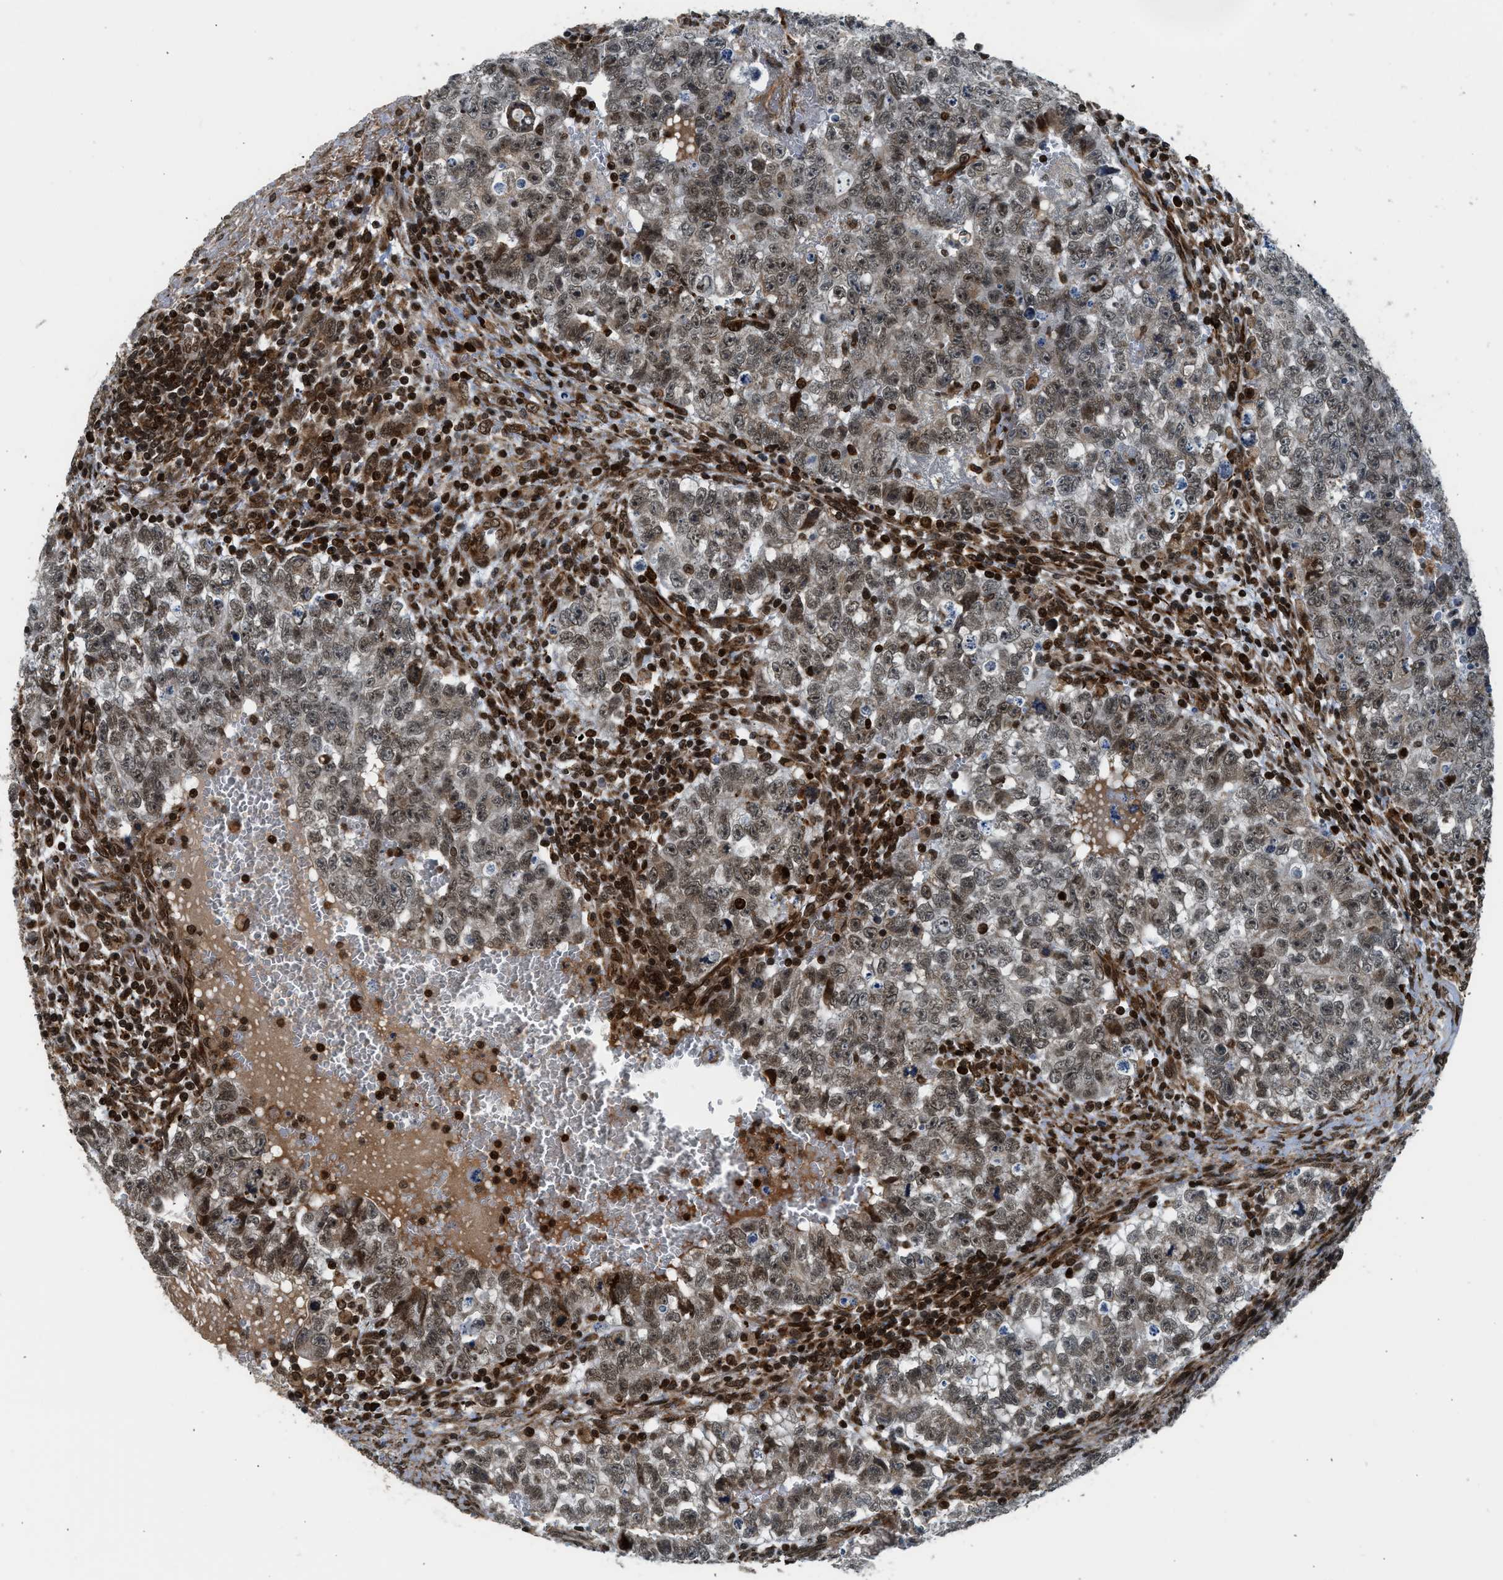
{"staining": {"intensity": "weak", "quantity": "25%-75%", "location": "cytoplasmic/membranous,nuclear"}, "tissue": "testis cancer", "cell_type": "Tumor cells", "image_type": "cancer", "snomed": [{"axis": "morphology", "description": "Seminoma, NOS"}, {"axis": "morphology", "description": "Carcinoma, Embryonal, NOS"}, {"axis": "topography", "description": "Testis"}], "caption": "The image exhibits a brown stain indicating the presence of a protein in the cytoplasmic/membranous and nuclear of tumor cells in testis cancer (seminoma).", "gene": "RETREG3", "patient": {"sex": "male", "age": 38}}